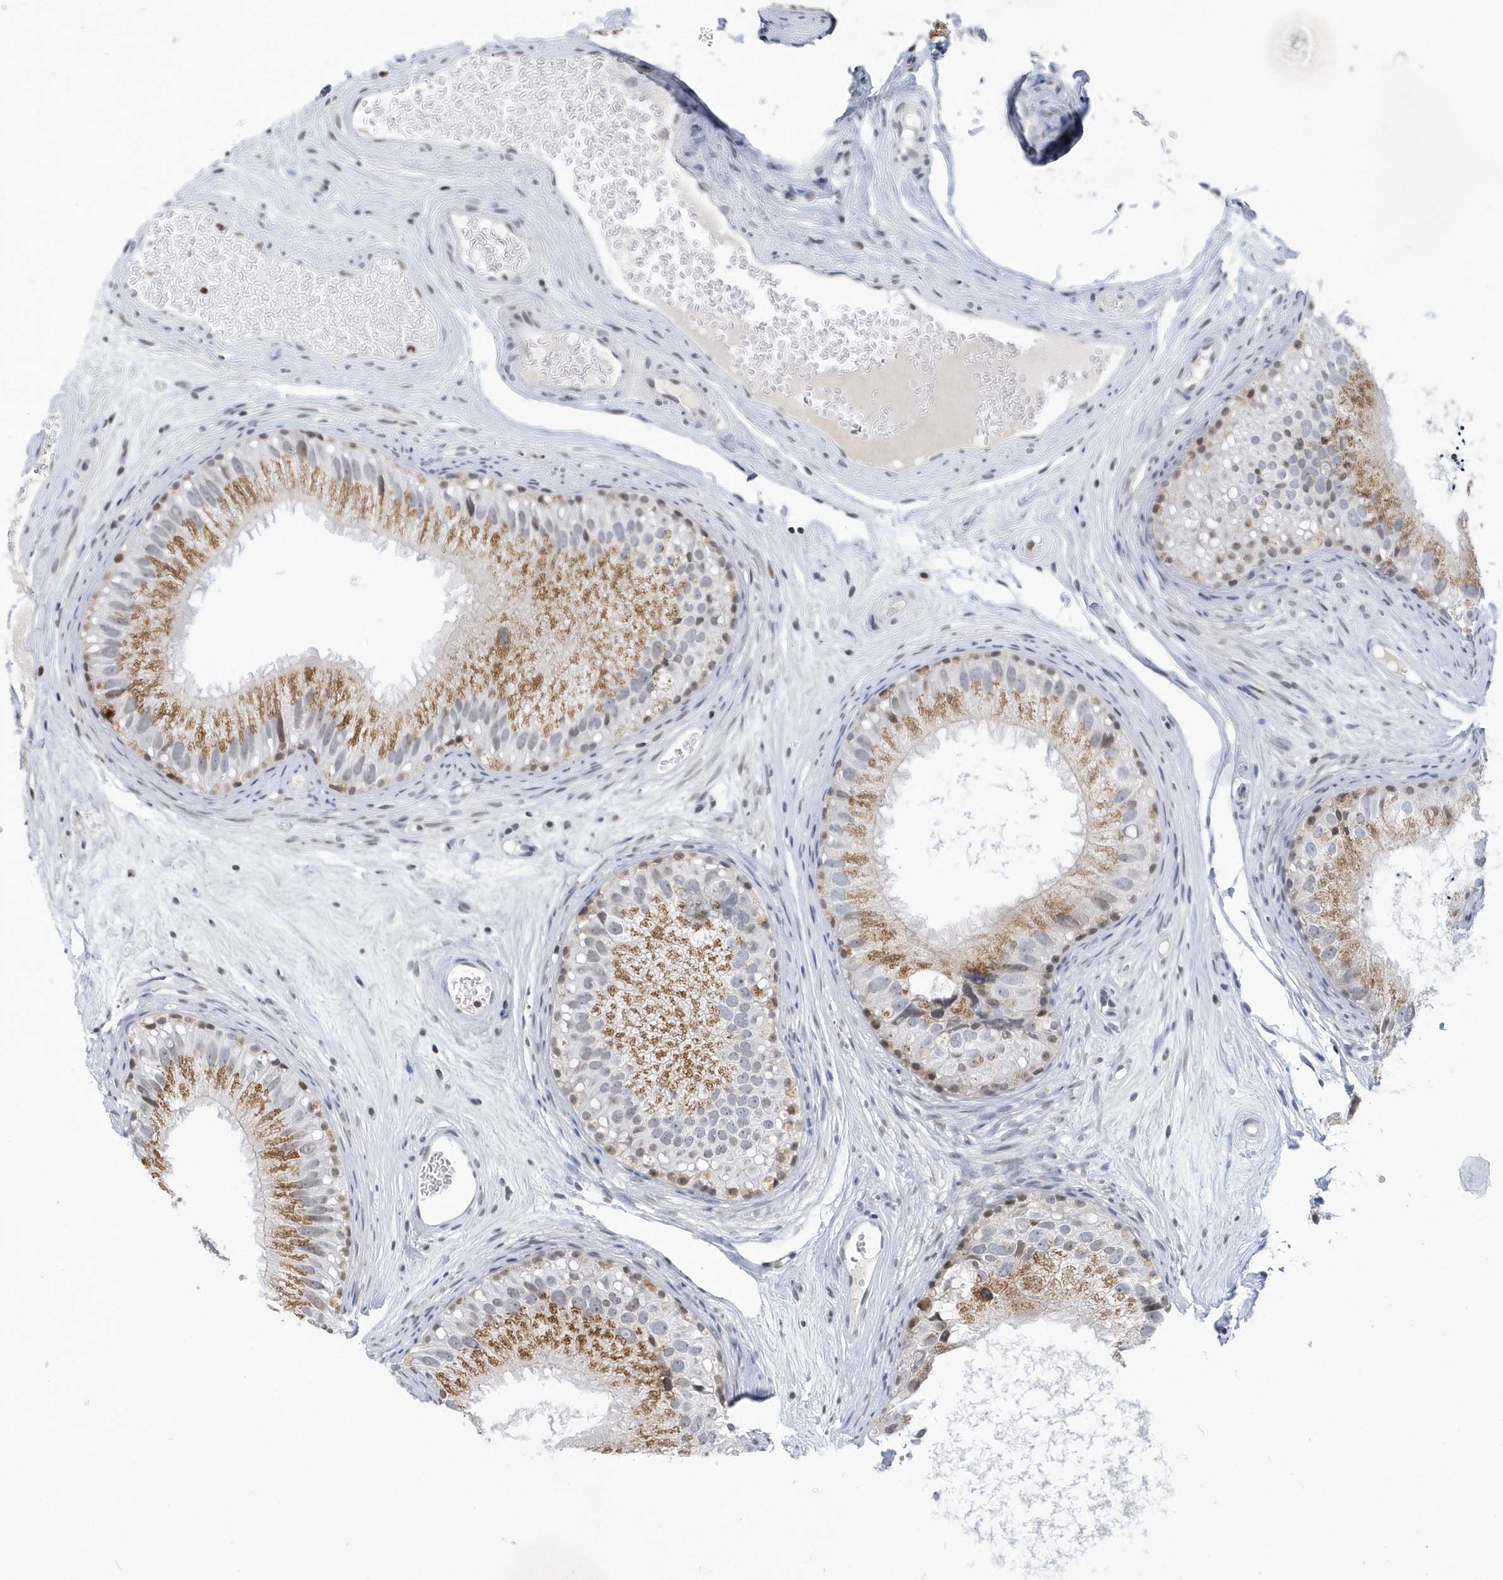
{"staining": {"intensity": "moderate", "quantity": "25%-75%", "location": "cytoplasmic/membranous"}, "tissue": "epididymis", "cell_type": "Glandular cells", "image_type": "normal", "snomed": [{"axis": "morphology", "description": "Normal tissue, NOS"}, {"axis": "topography", "description": "Epididymis"}], "caption": "Immunohistochemical staining of unremarkable human epididymis exhibits moderate cytoplasmic/membranous protein staining in about 25%-75% of glandular cells. The staining was performed using DAB, with brown indicating positive protein expression. Nuclei are stained blue with hematoxylin.", "gene": "VWA5B2", "patient": {"sex": "male", "age": 77}}